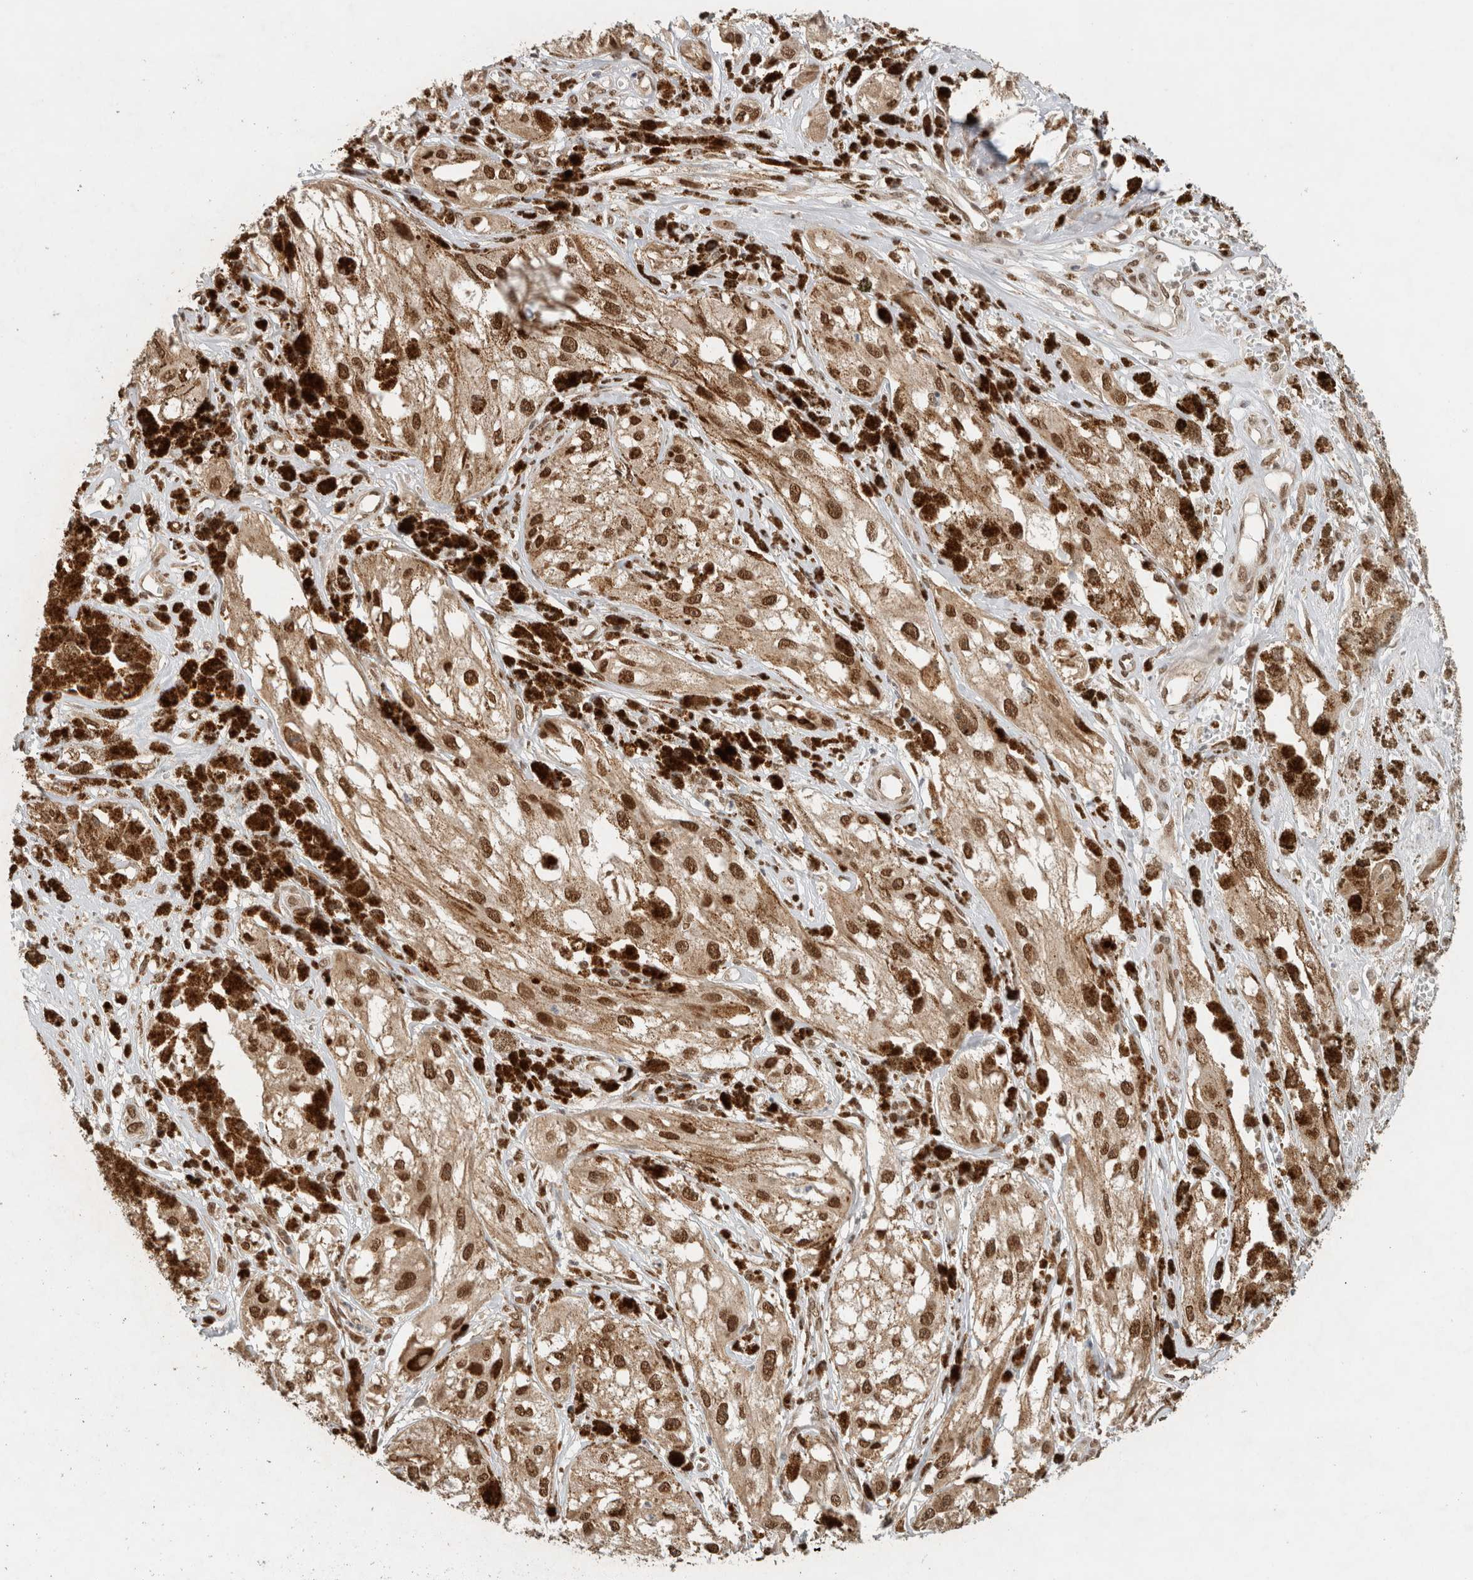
{"staining": {"intensity": "moderate", "quantity": ">75%", "location": "nuclear"}, "tissue": "melanoma", "cell_type": "Tumor cells", "image_type": "cancer", "snomed": [{"axis": "morphology", "description": "Malignant melanoma, NOS"}, {"axis": "topography", "description": "Skin"}], "caption": "The photomicrograph shows immunohistochemical staining of melanoma. There is moderate nuclear positivity is appreciated in about >75% of tumor cells.", "gene": "C1orf21", "patient": {"sex": "male", "age": 88}}